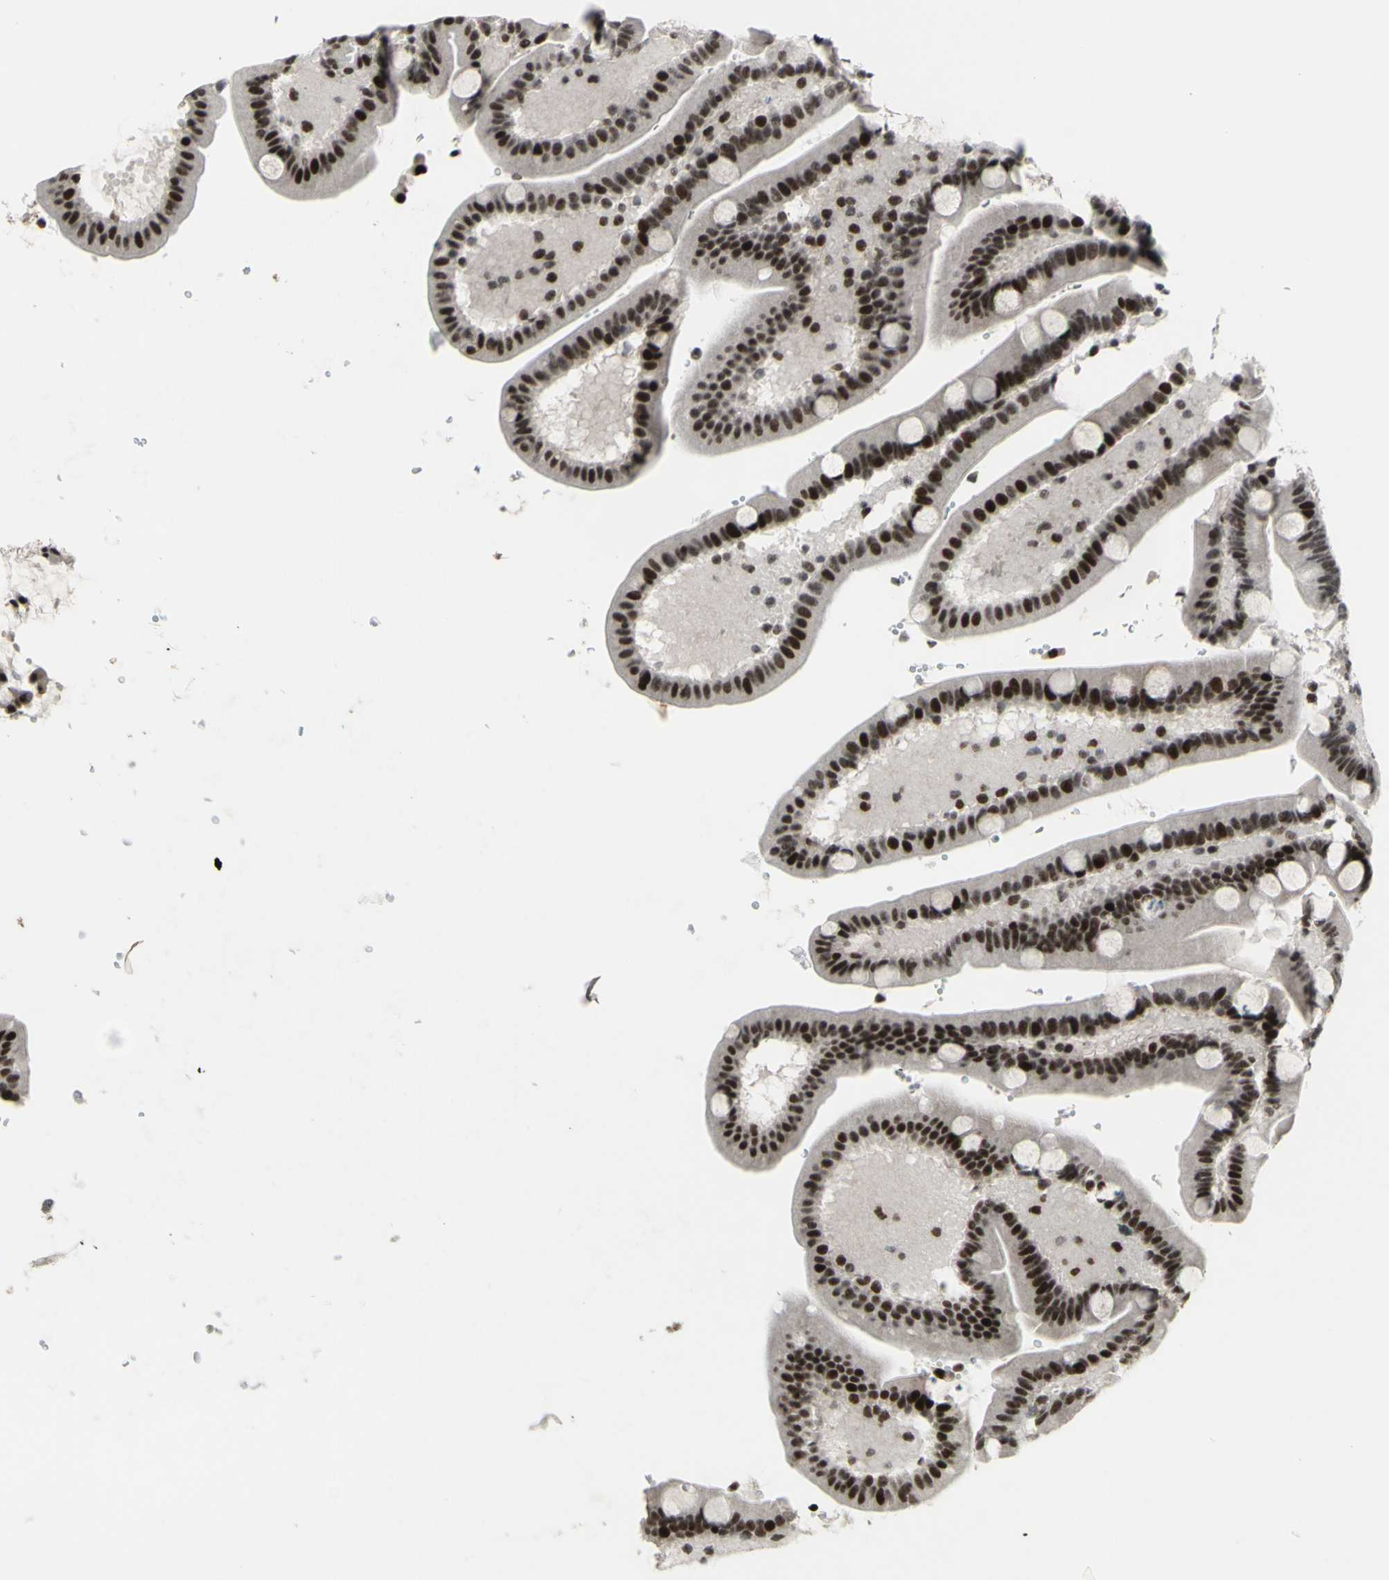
{"staining": {"intensity": "strong", "quantity": "25%-75%", "location": "nuclear"}, "tissue": "duodenum", "cell_type": "Glandular cells", "image_type": "normal", "snomed": [{"axis": "morphology", "description": "Normal tissue, NOS"}, {"axis": "topography", "description": "Duodenum"}], "caption": "Immunohistochemical staining of unremarkable human duodenum displays strong nuclear protein expression in about 25%-75% of glandular cells. (Brightfield microscopy of DAB IHC at high magnification).", "gene": "SUPT6H", "patient": {"sex": "male", "age": 54}}